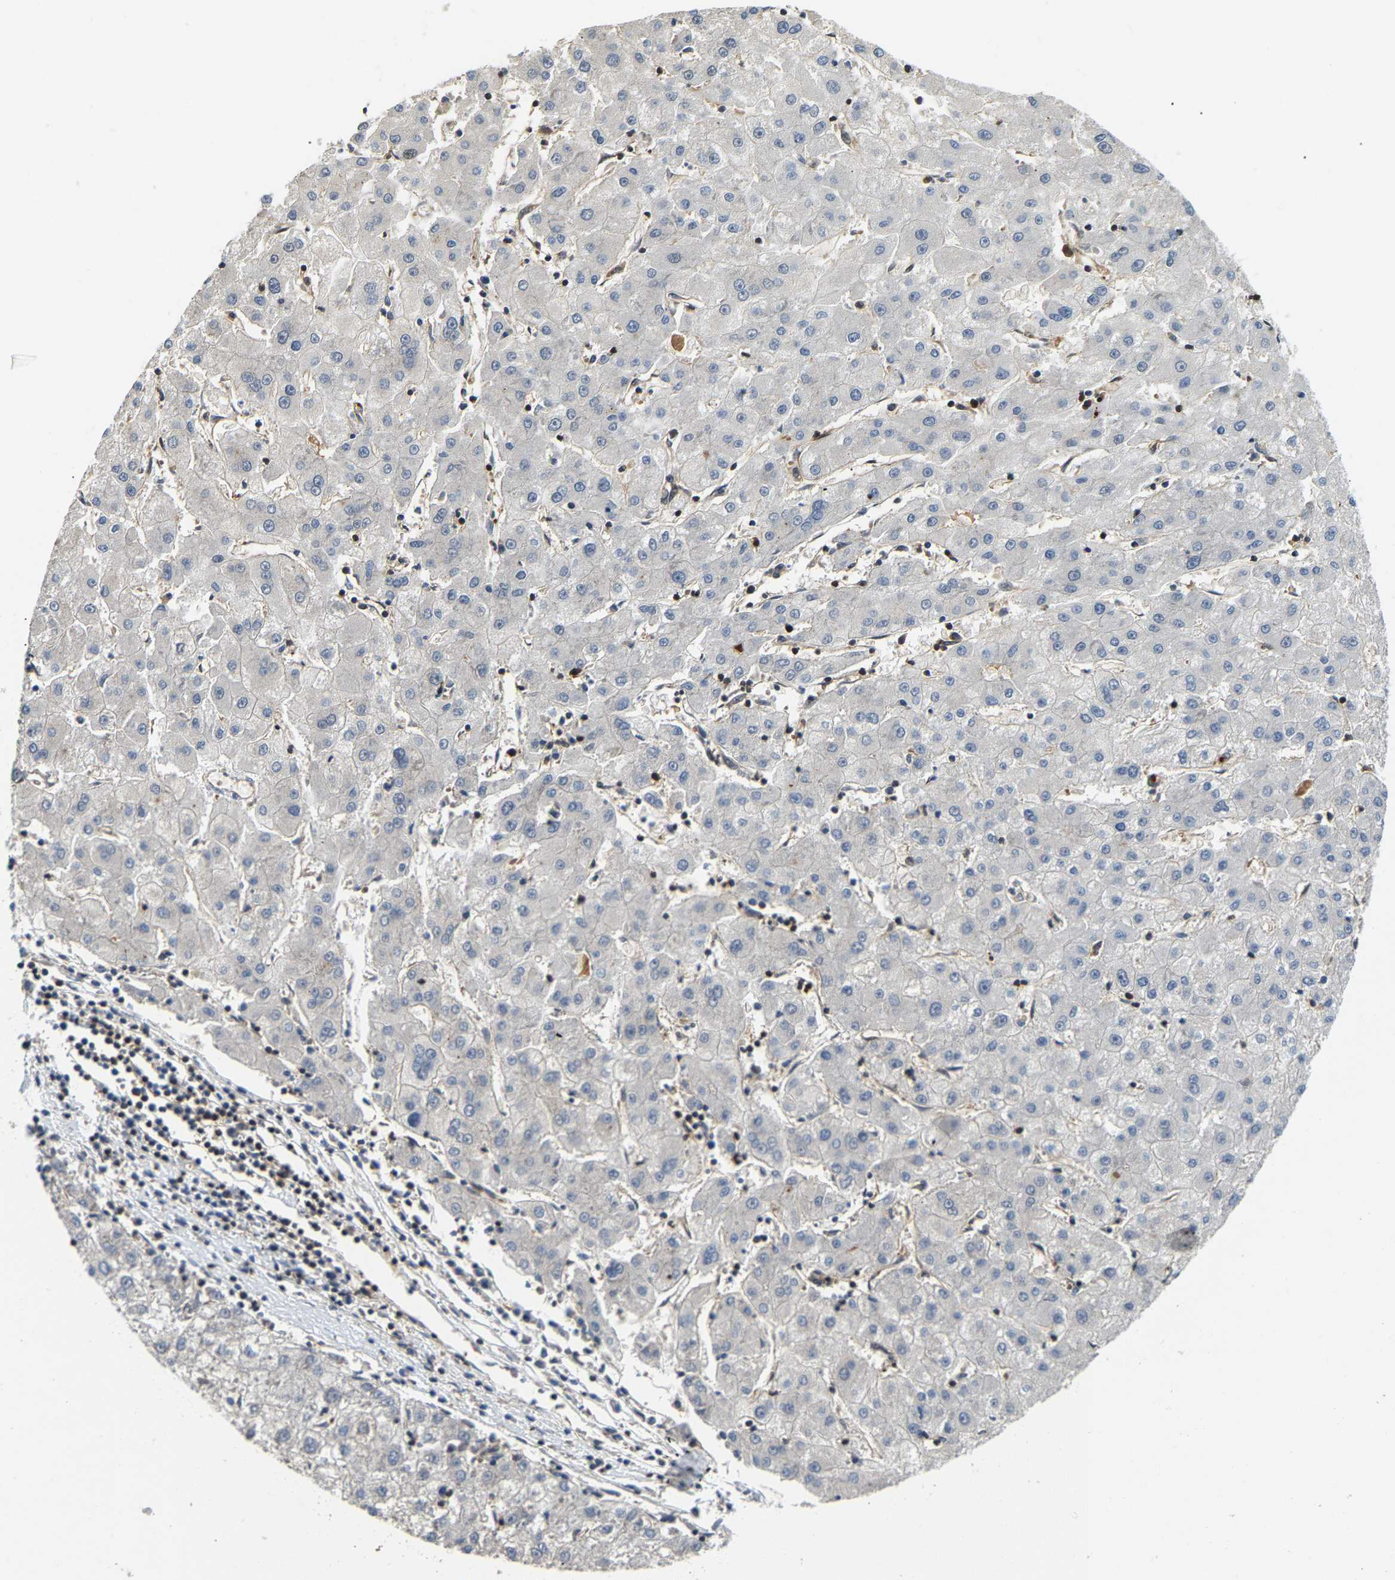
{"staining": {"intensity": "negative", "quantity": "none", "location": "none"}, "tissue": "liver cancer", "cell_type": "Tumor cells", "image_type": "cancer", "snomed": [{"axis": "morphology", "description": "Carcinoma, Hepatocellular, NOS"}, {"axis": "topography", "description": "Liver"}], "caption": "IHC image of human liver cancer (hepatocellular carcinoma) stained for a protein (brown), which exhibits no expression in tumor cells.", "gene": "GIMAP7", "patient": {"sex": "male", "age": 72}}